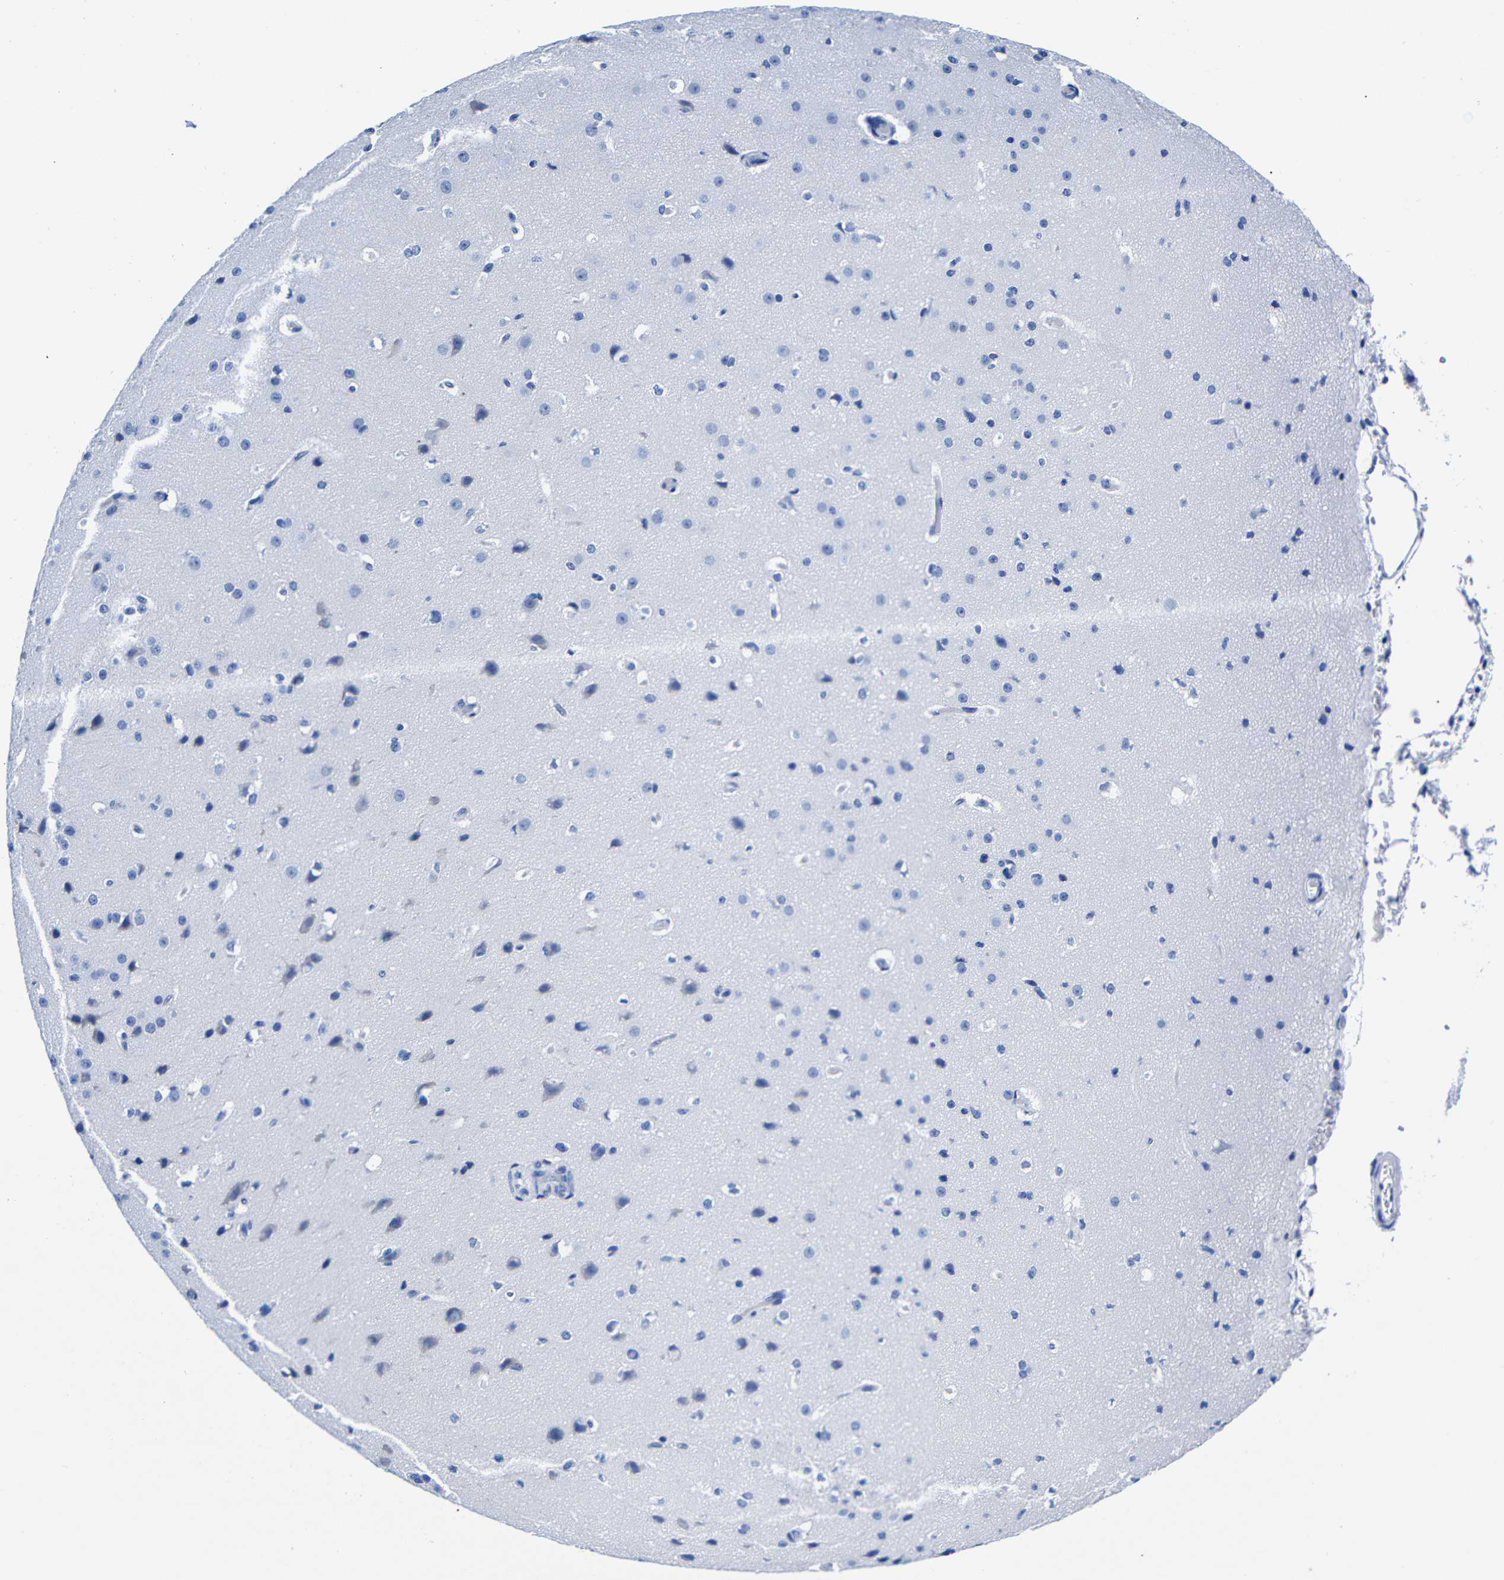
{"staining": {"intensity": "negative", "quantity": "none", "location": "none"}, "tissue": "cerebral cortex", "cell_type": "Endothelial cells", "image_type": "normal", "snomed": [{"axis": "morphology", "description": "Normal tissue, NOS"}, {"axis": "morphology", "description": "Developmental malformation"}, {"axis": "topography", "description": "Cerebral cortex"}], "caption": "Immunohistochemistry (IHC) of unremarkable human cerebral cortex displays no positivity in endothelial cells. (Brightfield microscopy of DAB (3,3'-diaminobenzidine) immunohistochemistry (IHC) at high magnification).", "gene": "CLEC4G", "patient": {"sex": "female", "age": 30}}